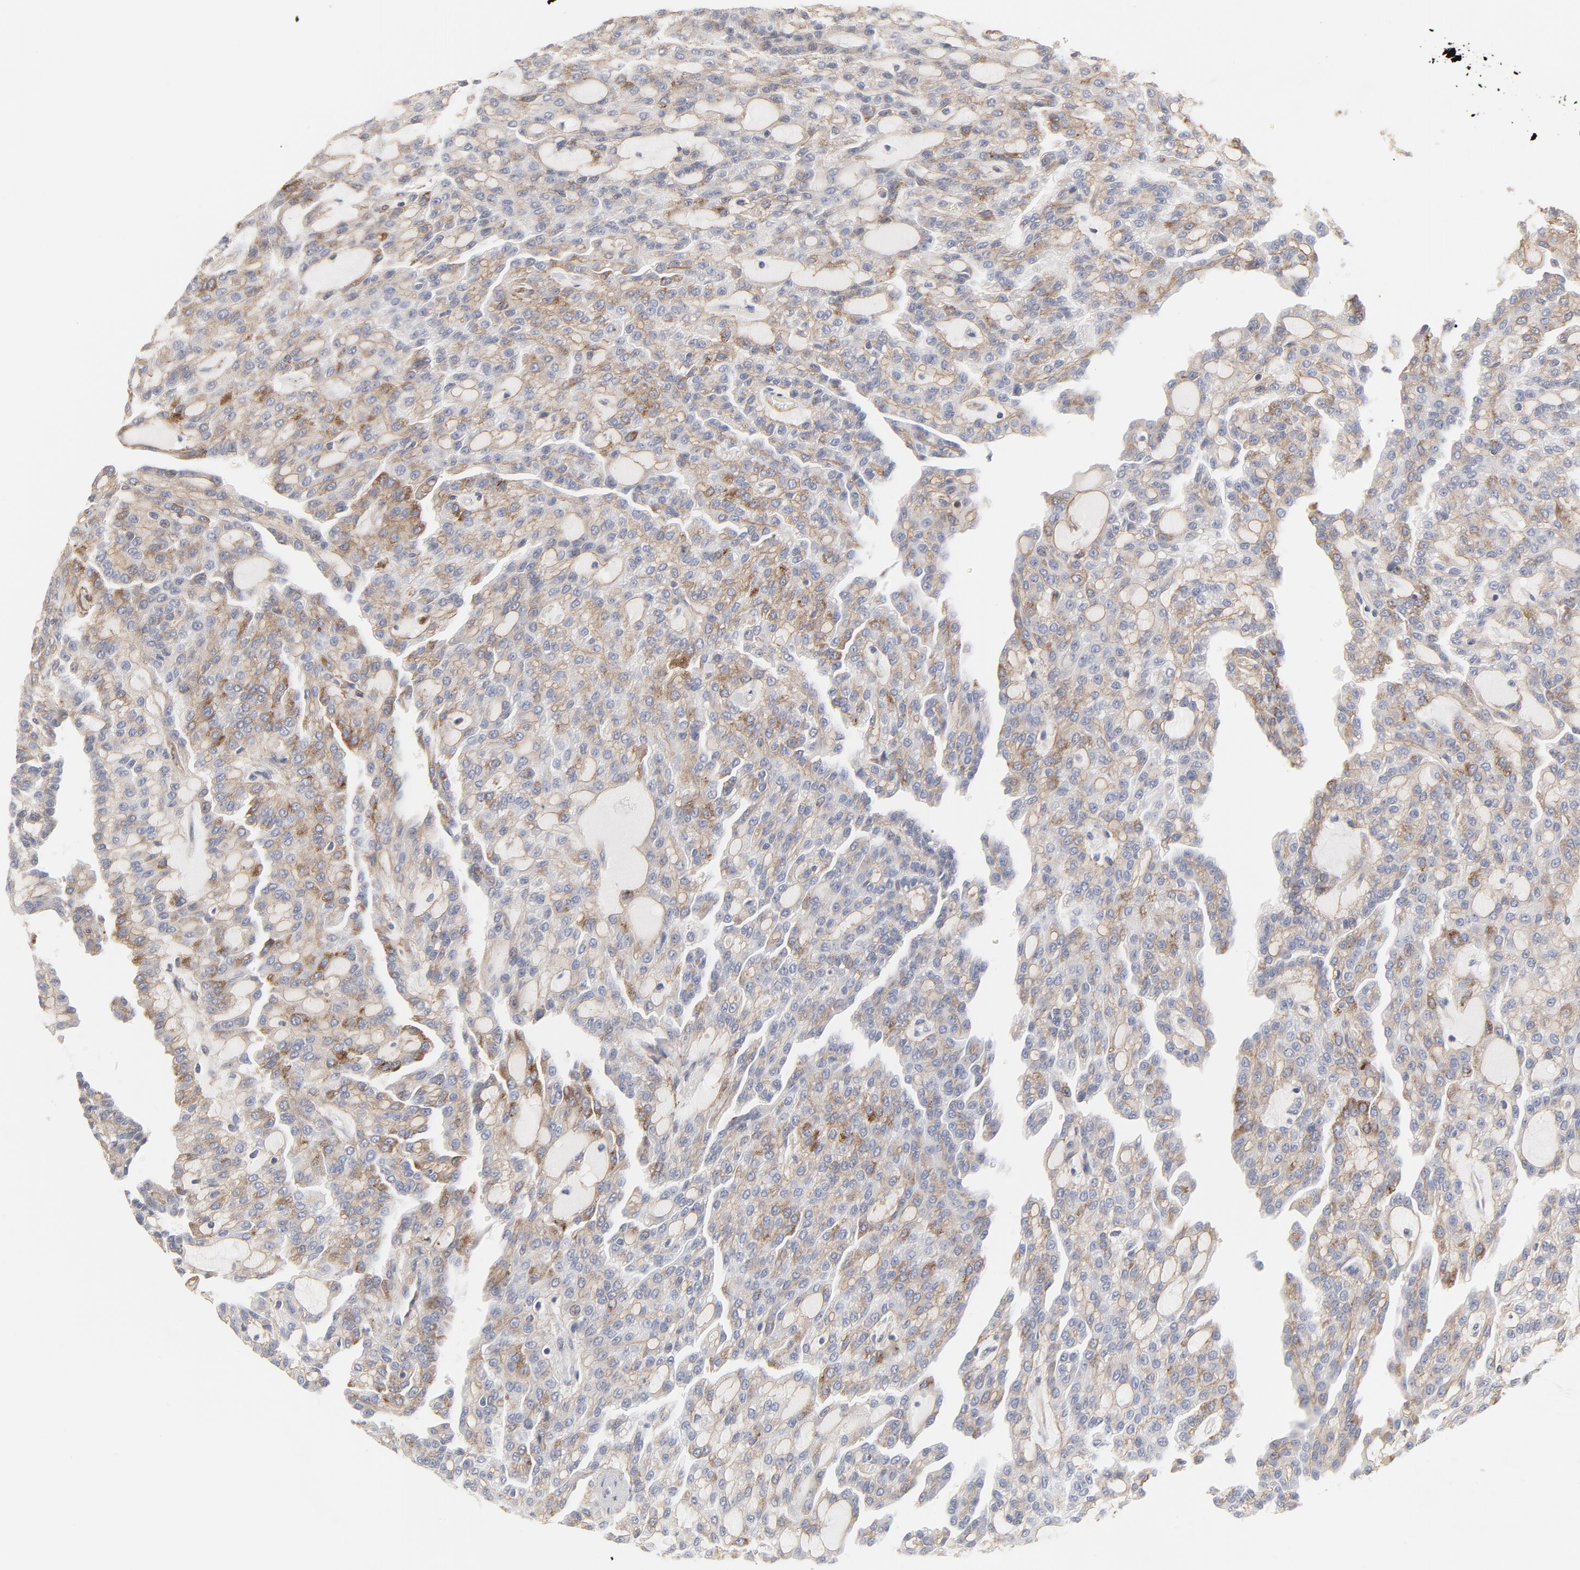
{"staining": {"intensity": "weak", "quantity": "25%-75%", "location": "cytoplasmic/membranous"}, "tissue": "renal cancer", "cell_type": "Tumor cells", "image_type": "cancer", "snomed": [{"axis": "morphology", "description": "Adenocarcinoma, NOS"}, {"axis": "topography", "description": "Kidney"}], "caption": "Tumor cells display low levels of weak cytoplasmic/membranous expression in approximately 25%-75% of cells in human renal adenocarcinoma.", "gene": "MAGED4", "patient": {"sex": "male", "age": 63}}